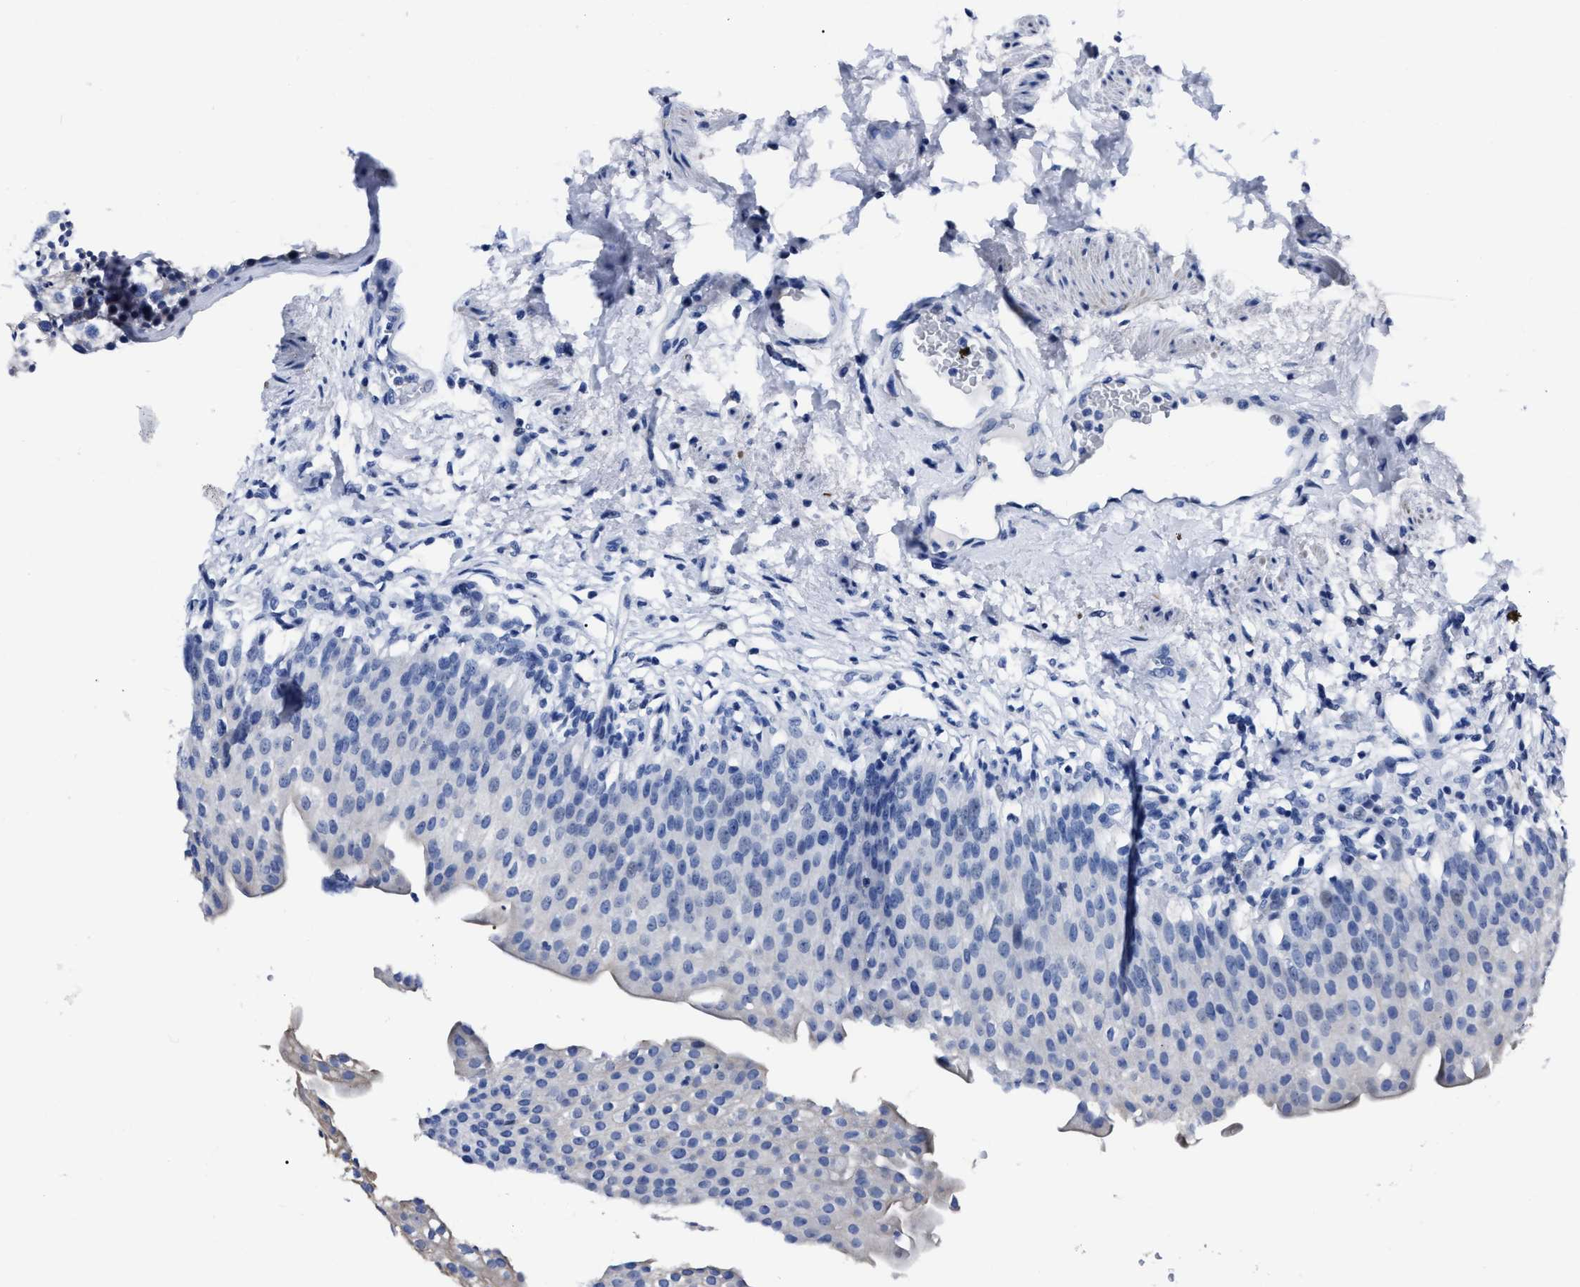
{"staining": {"intensity": "negative", "quantity": "none", "location": "none"}, "tissue": "urinary bladder", "cell_type": "Urothelial cells", "image_type": "normal", "snomed": [{"axis": "morphology", "description": "Normal tissue, NOS"}, {"axis": "topography", "description": "Urinary bladder"}], "caption": "DAB immunohistochemical staining of normal human urinary bladder displays no significant staining in urothelial cells.", "gene": "MOV10L1", "patient": {"sex": "female", "age": 60}}